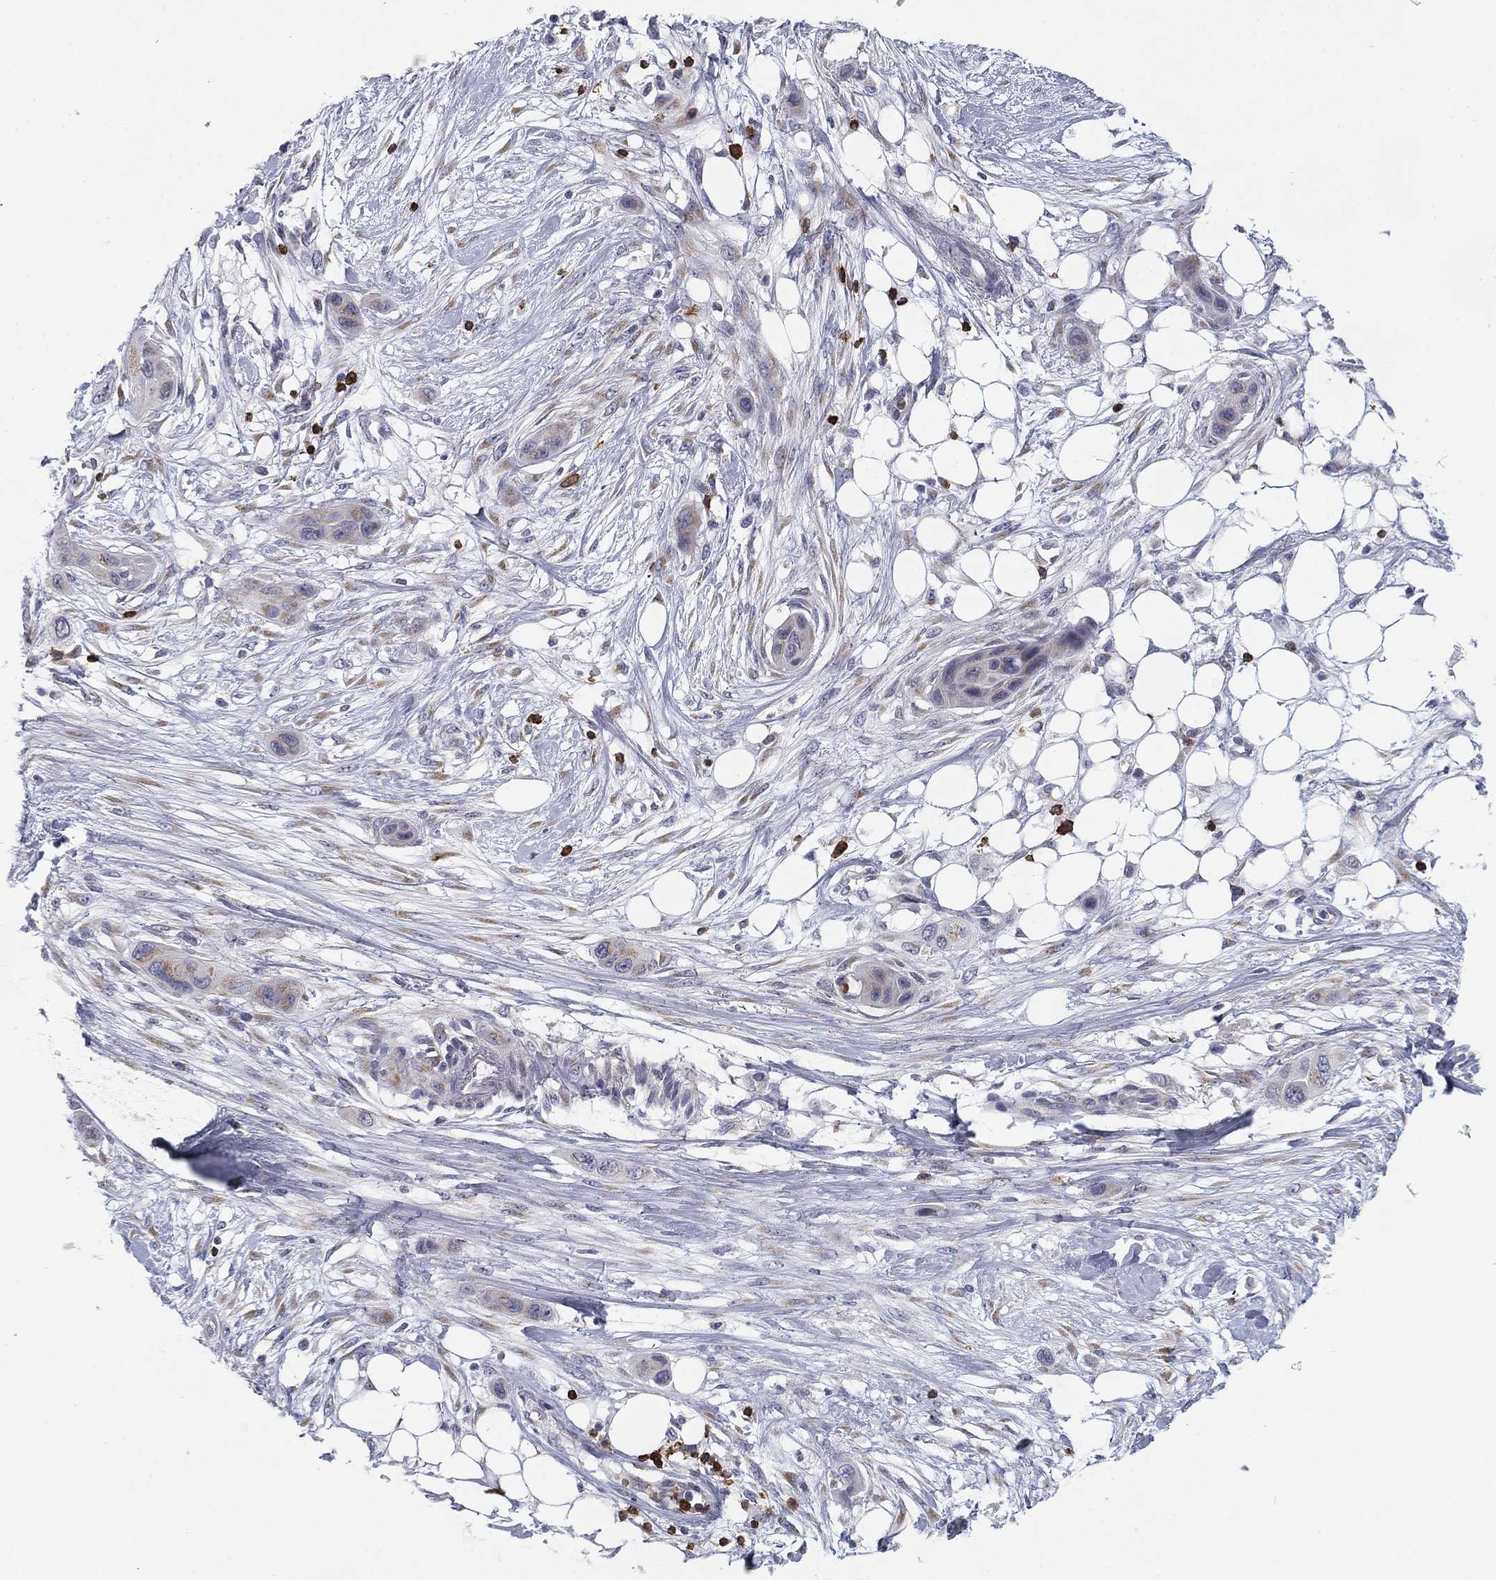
{"staining": {"intensity": "negative", "quantity": "none", "location": "none"}, "tissue": "skin cancer", "cell_type": "Tumor cells", "image_type": "cancer", "snomed": [{"axis": "morphology", "description": "Squamous cell carcinoma, NOS"}, {"axis": "topography", "description": "Skin"}], "caption": "Skin squamous cell carcinoma stained for a protein using IHC displays no expression tumor cells.", "gene": "TRAT1", "patient": {"sex": "male", "age": 79}}